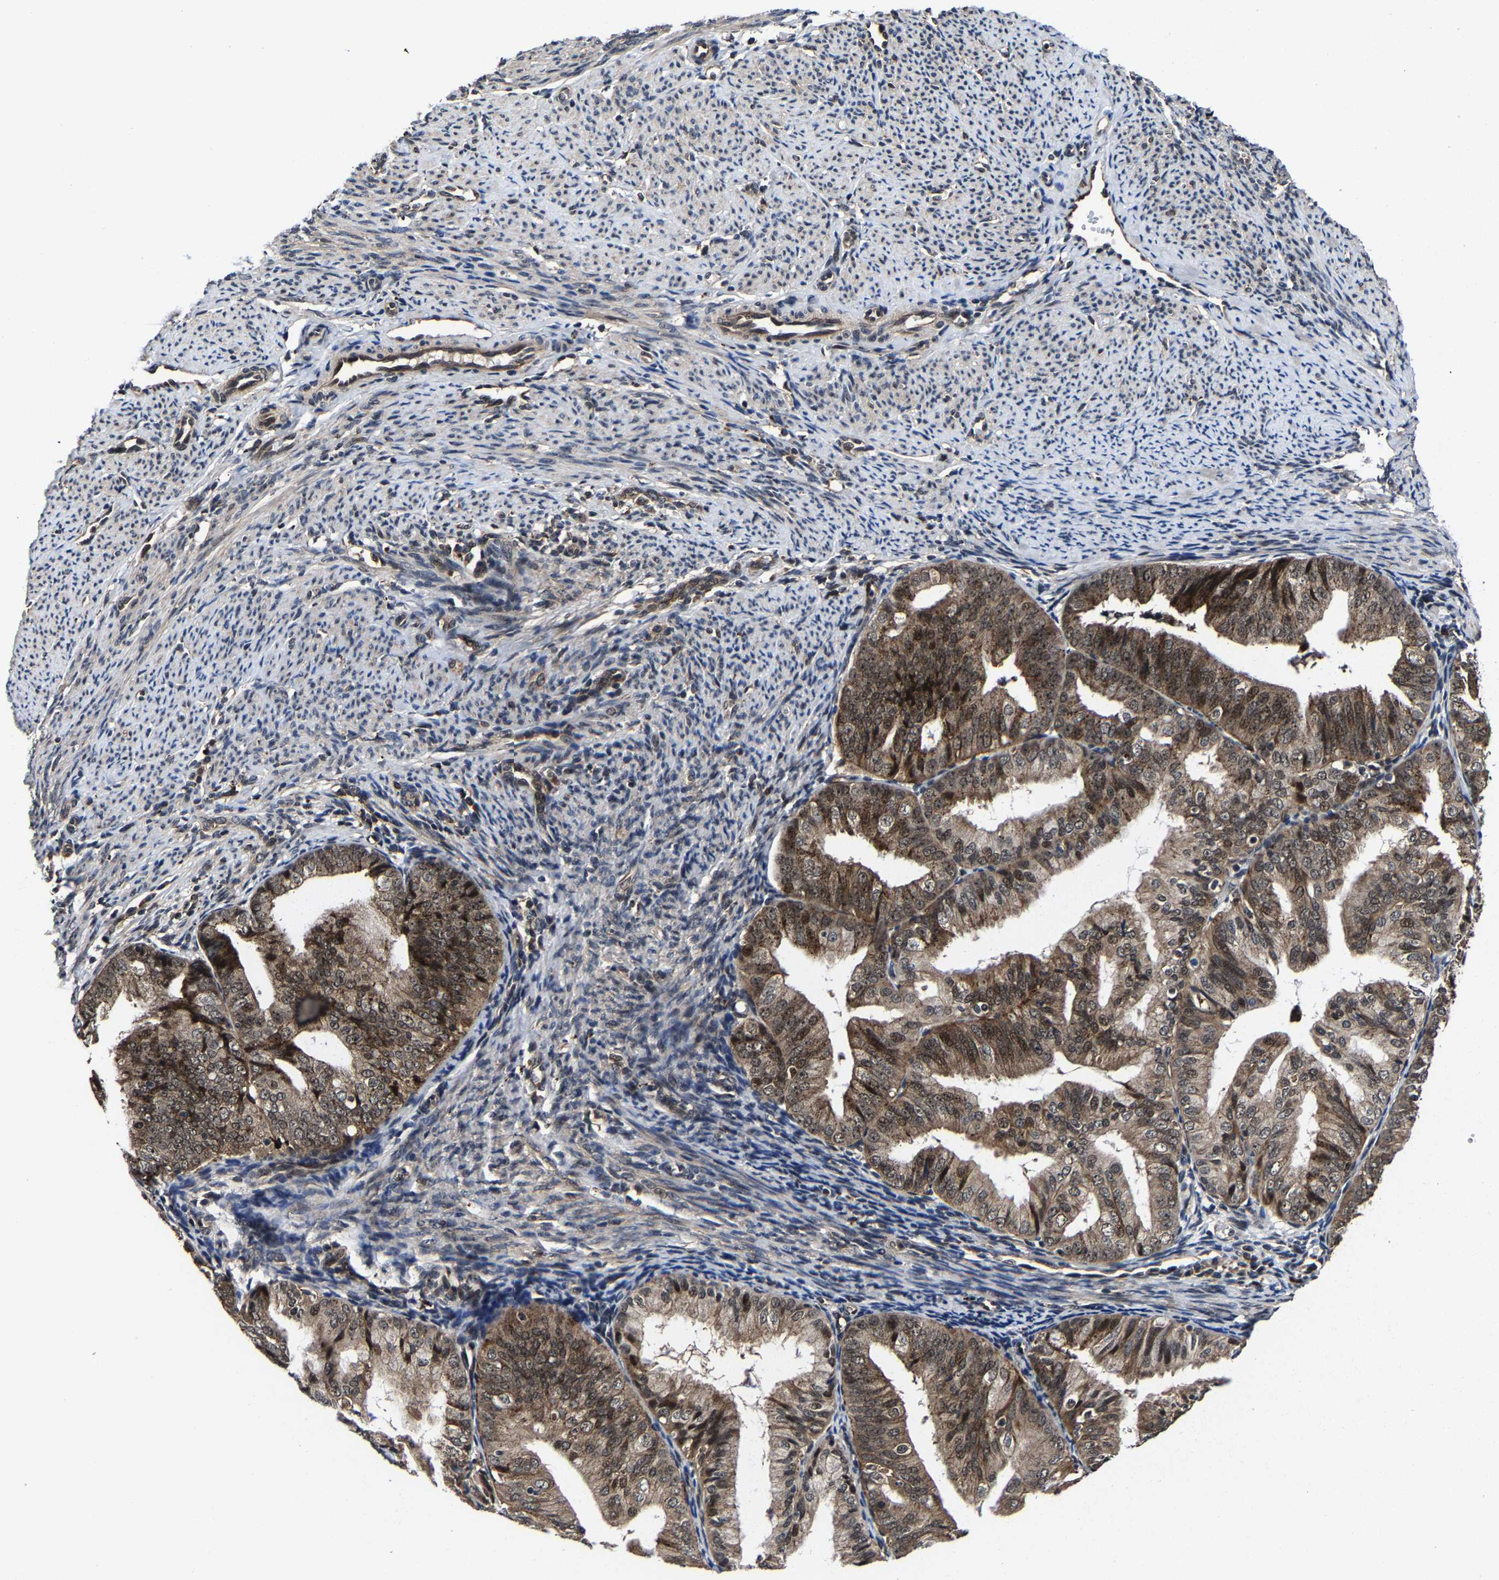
{"staining": {"intensity": "moderate", "quantity": ">75%", "location": "cytoplasmic/membranous,nuclear"}, "tissue": "endometrial cancer", "cell_type": "Tumor cells", "image_type": "cancer", "snomed": [{"axis": "morphology", "description": "Adenocarcinoma, NOS"}, {"axis": "topography", "description": "Endometrium"}], "caption": "About >75% of tumor cells in endometrial adenocarcinoma display moderate cytoplasmic/membranous and nuclear protein staining as visualized by brown immunohistochemical staining.", "gene": "ZCCHC7", "patient": {"sex": "female", "age": 63}}